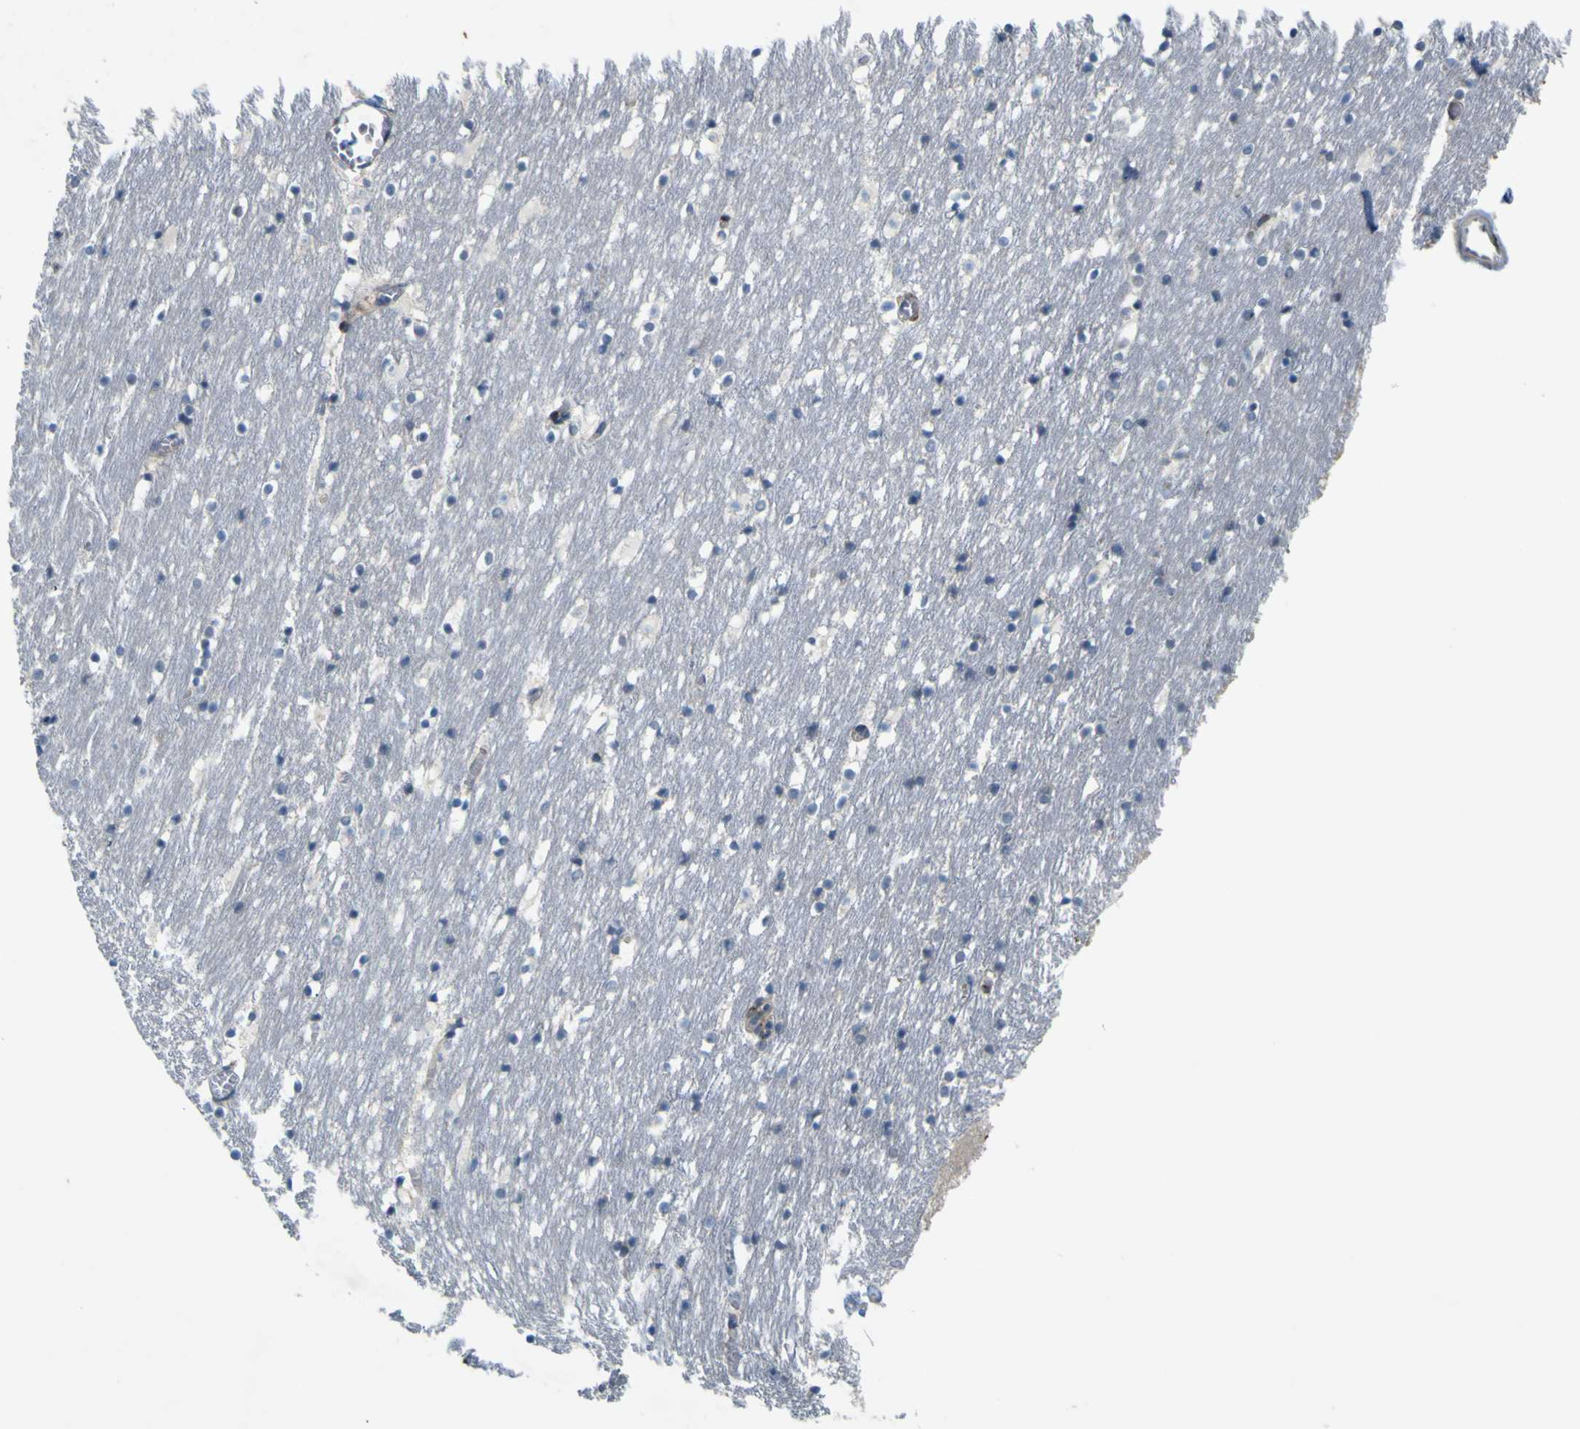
{"staining": {"intensity": "negative", "quantity": "none", "location": "none"}, "tissue": "caudate", "cell_type": "Glial cells", "image_type": "normal", "snomed": [{"axis": "morphology", "description": "Normal tissue, NOS"}, {"axis": "topography", "description": "Lateral ventricle wall"}], "caption": "The photomicrograph displays no staining of glial cells in unremarkable caudate. (DAB (3,3'-diaminobenzidine) immunohistochemistry, high magnification).", "gene": "IGF2R", "patient": {"sex": "male", "age": 45}}